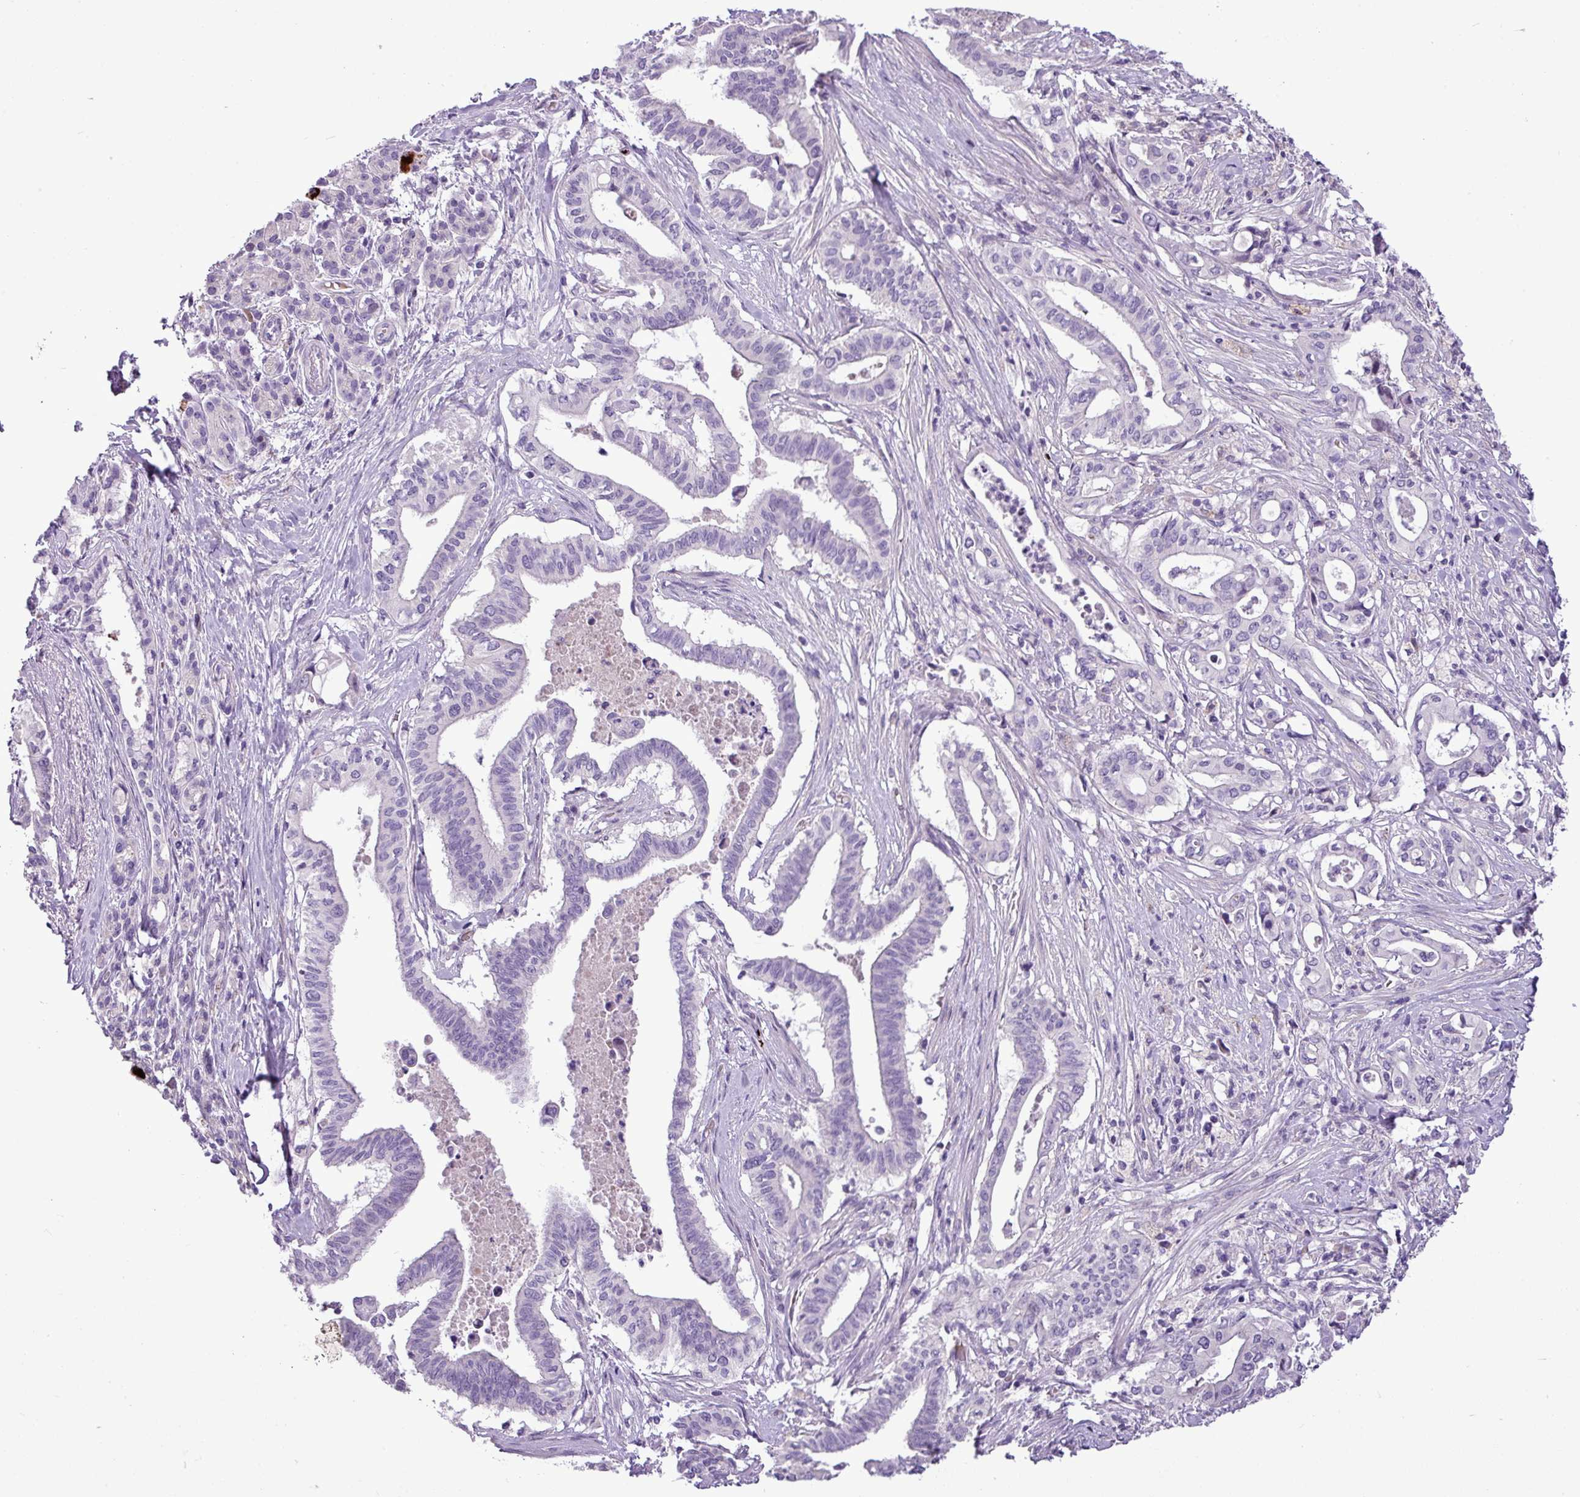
{"staining": {"intensity": "negative", "quantity": "none", "location": "none"}, "tissue": "pancreatic cancer", "cell_type": "Tumor cells", "image_type": "cancer", "snomed": [{"axis": "morphology", "description": "Adenocarcinoma, NOS"}, {"axis": "topography", "description": "Pancreas"}], "caption": "The image exhibits no staining of tumor cells in pancreatic adenocarcinoma. The staining was performed using DAB to visualize the protein expression in brown, while the nuclei were stained in blue with hematoxylin (Magnification: 20x).", "gene": "IL17A", "patient": {"sex": "female", "age": 77}}